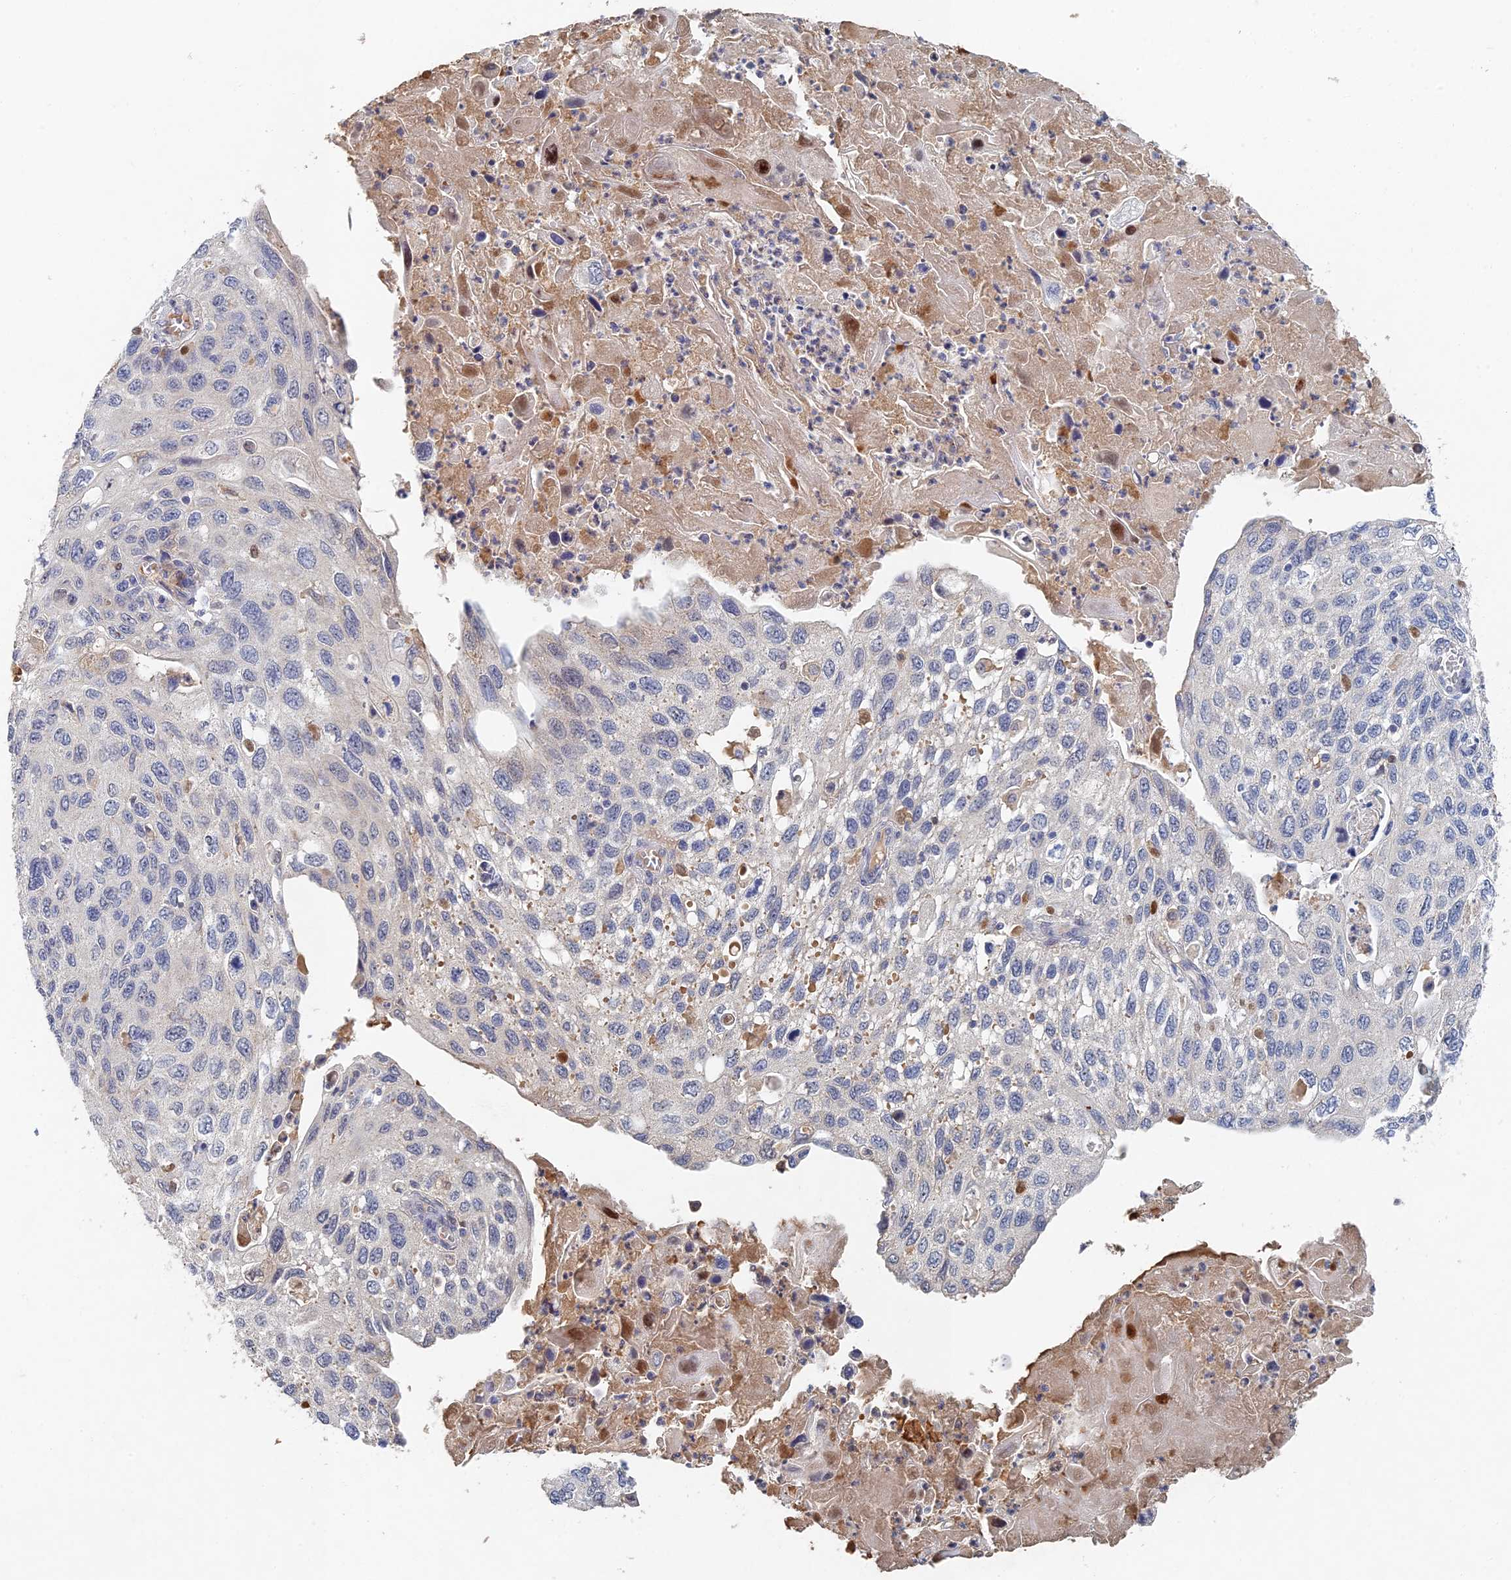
{"staining": {"intensity": "negative", "quantity": "none", "location": "none"}, "tissue": "cervical cancer", "cell_type": "Tumor cells", "image_type": "cancer", "snomed": [{"axis": "morphology", "description": "Squamous cell carcinoma, NOS"}, {"axis": "topography", "description": "Cervix"}], "caption": "Tumor cells are negative for brown protein staining in cervical cancer (squamous cell carcinoma).", "gene": "GNA15", "patient": {"sex": "female", "age": 70}}